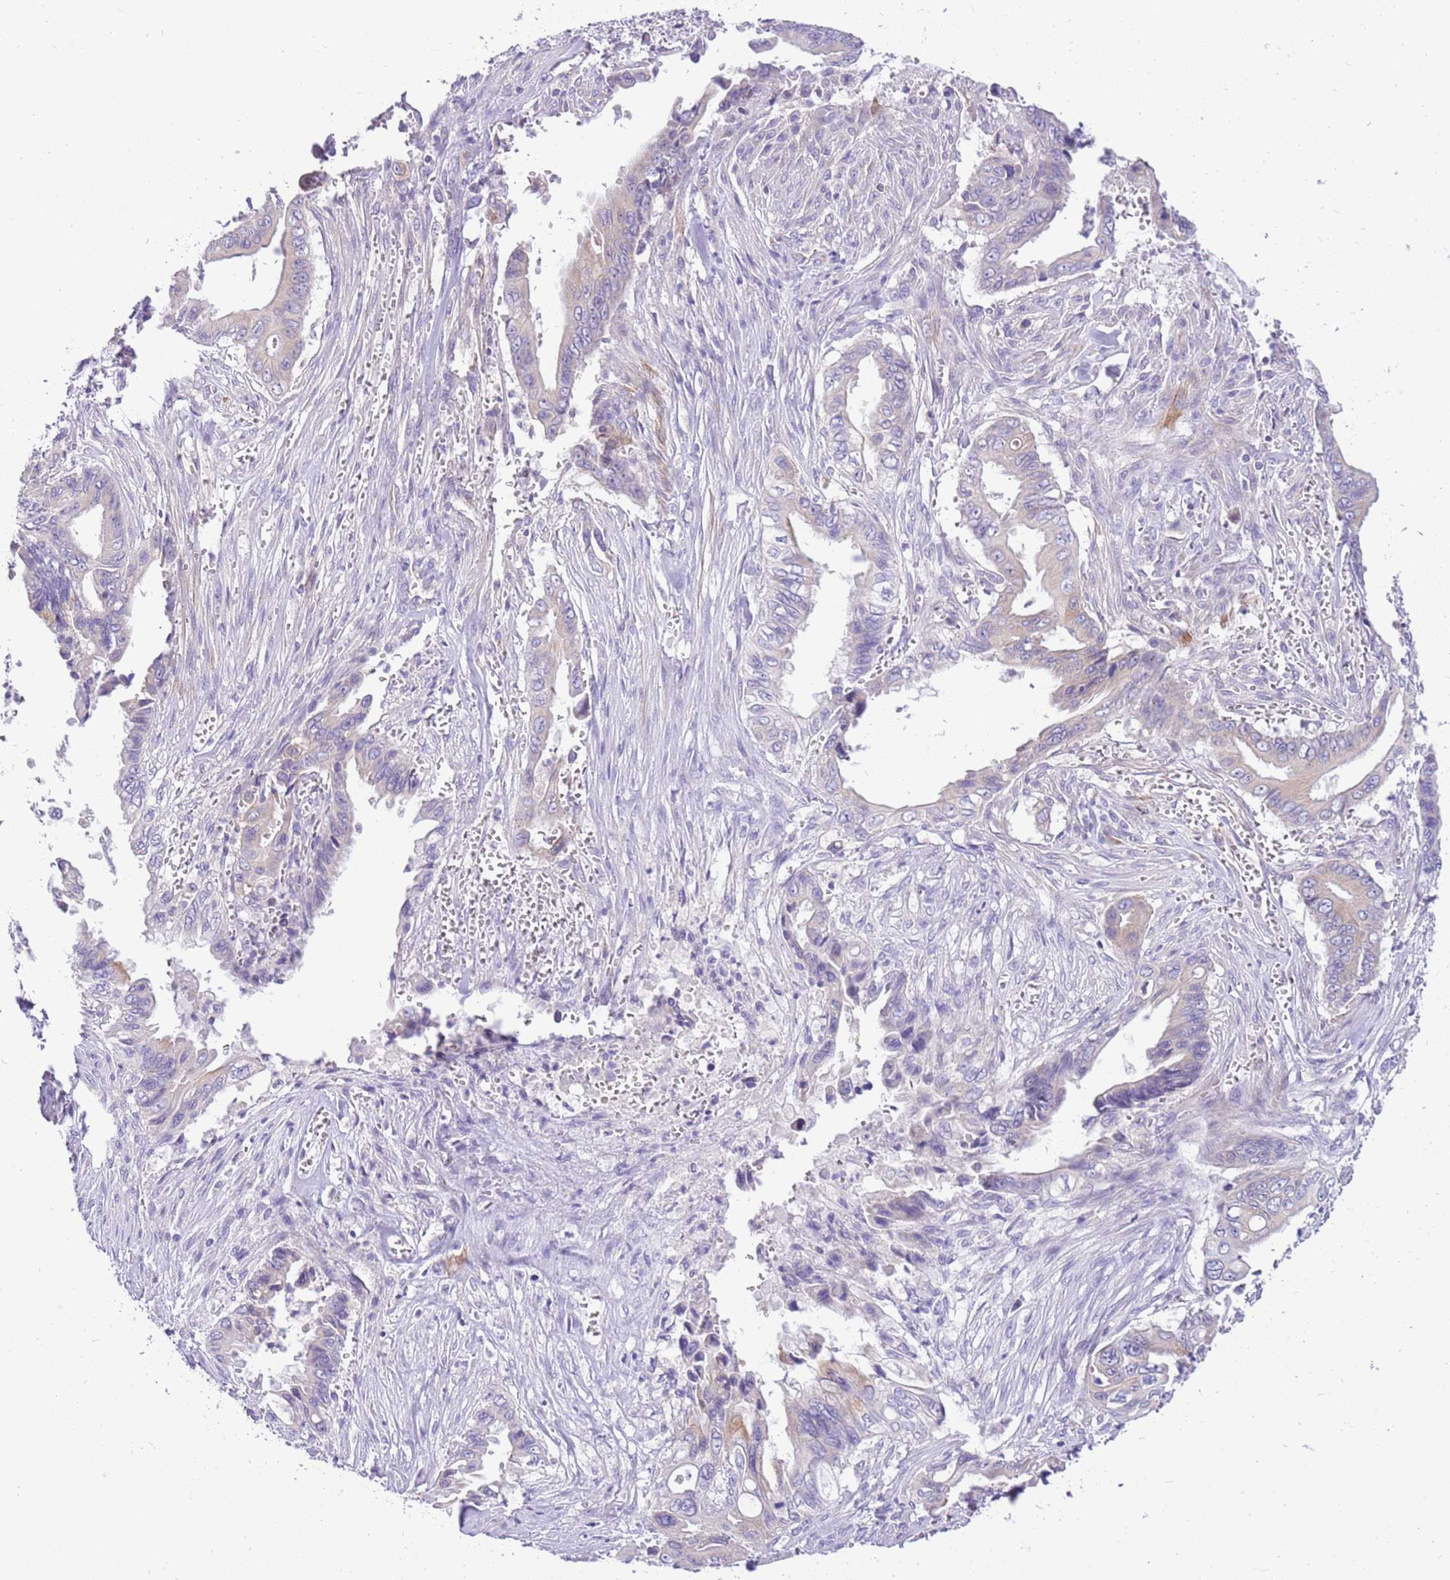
{"staining": {"intensity": "negative", "quantity": "none", "location": "none"}, "tissue": "pancreatic cancer", "cell_type": "Tumor cells", "image_type": "cancer", "snomed": [{"axis": "morphology", "description": "Adenocarcinoma, NOS"}, {"axis": "topography", "description": "Pancreas"}], "caption": "Tumor cells show no significant positivity in pancreatic cancer (adenocarcinoma).", "gene": "GLCE", "patient": {"sex": "male", "age": 59}}